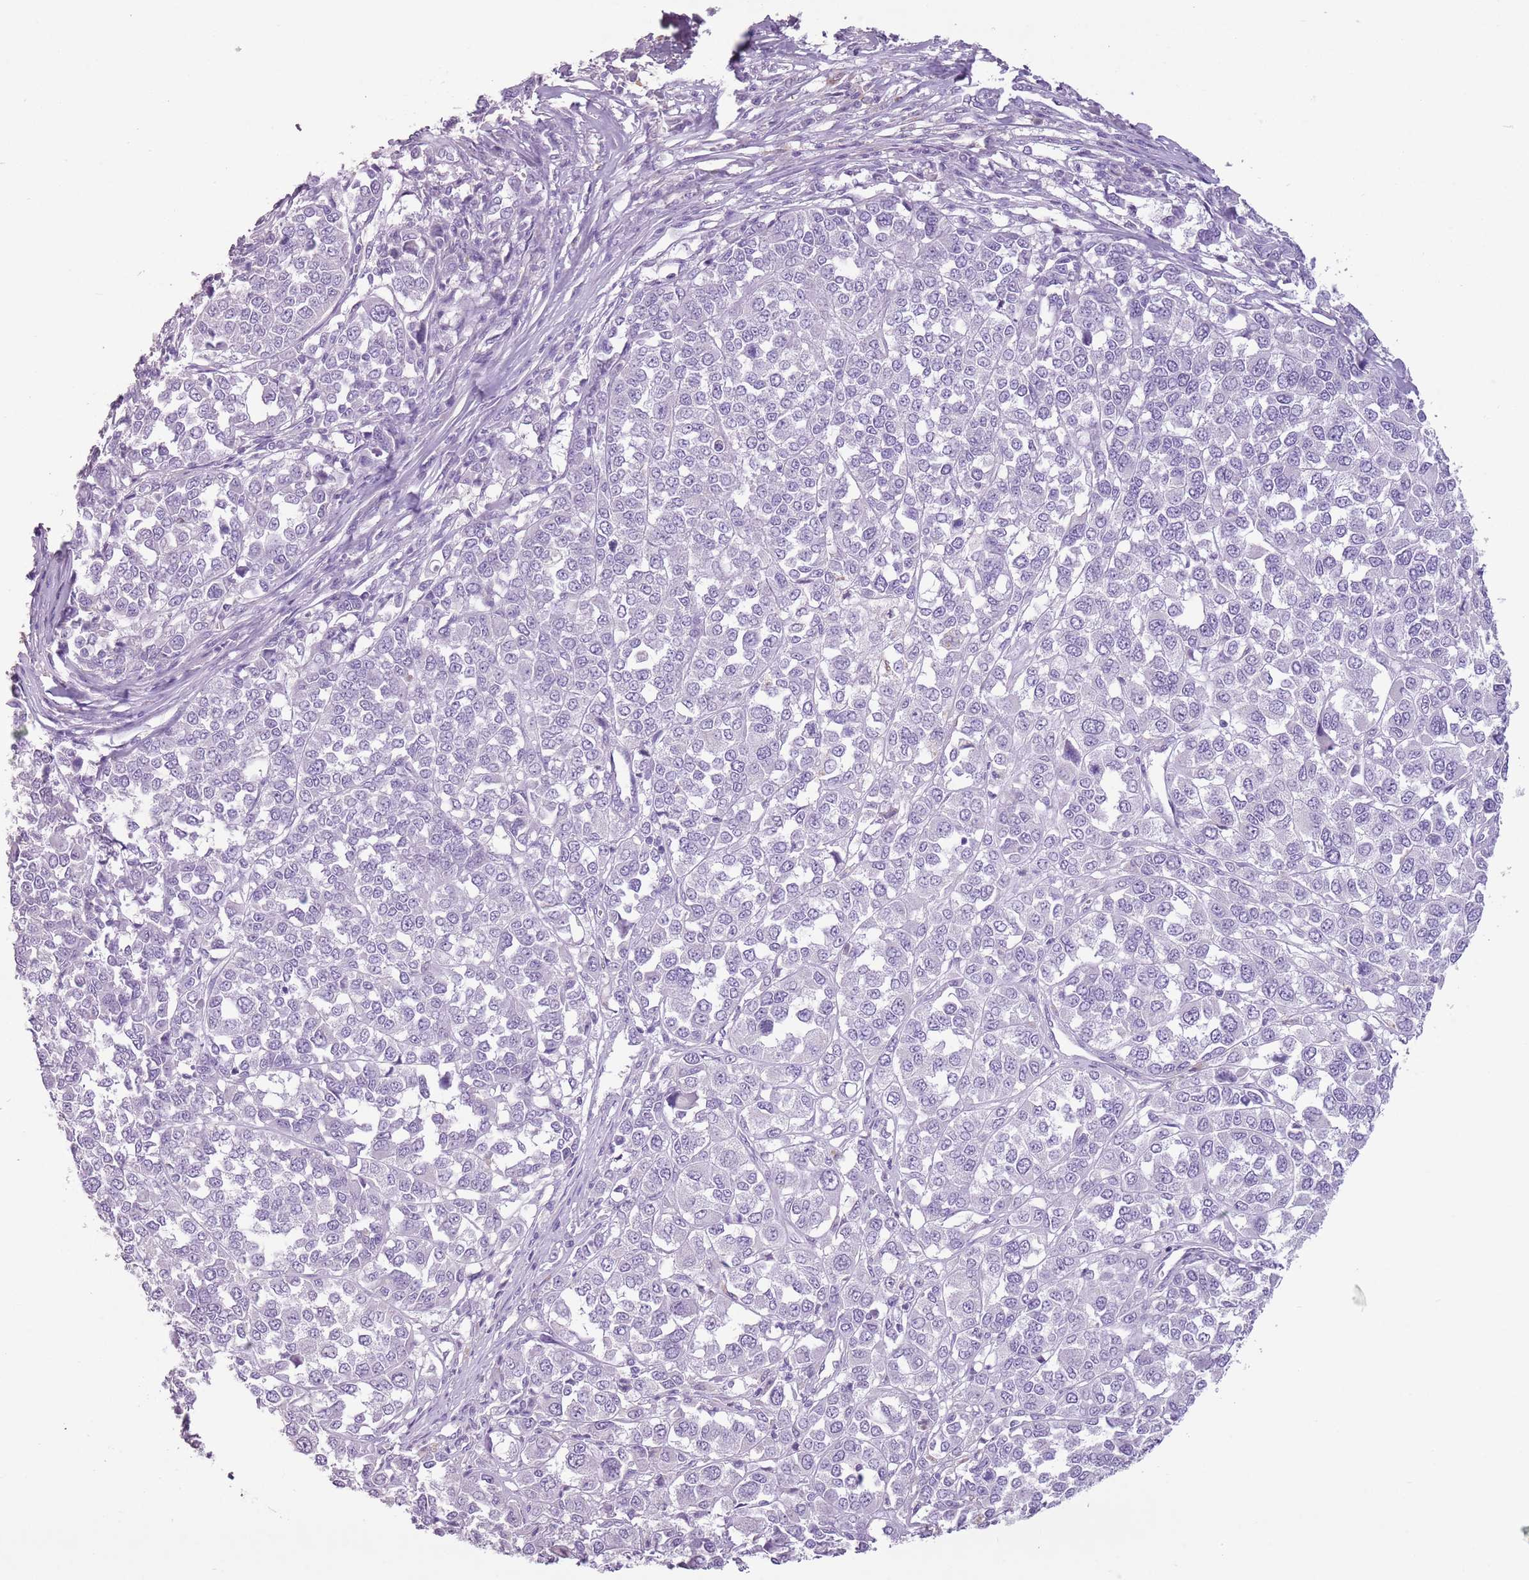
{"staining": {"intensity": "negative", "quantity": "none", "location": "none"}, "tissue": "melanoma", "cell_type": "Tumor cells", "image_type": "cancer", "snomed": [{"axis": "morphology", "description": "Malignant melanoma, Metastatic site"}, {"axis": "topography", "description": "Lymph node"}], "caption": "A high-resolution image shows immunohistochemistry staining of melanoma, which demonstrates no significant expression in tumor cells.", "gene": "CELF6", "patient": {"sex": "male", "age": 44}}